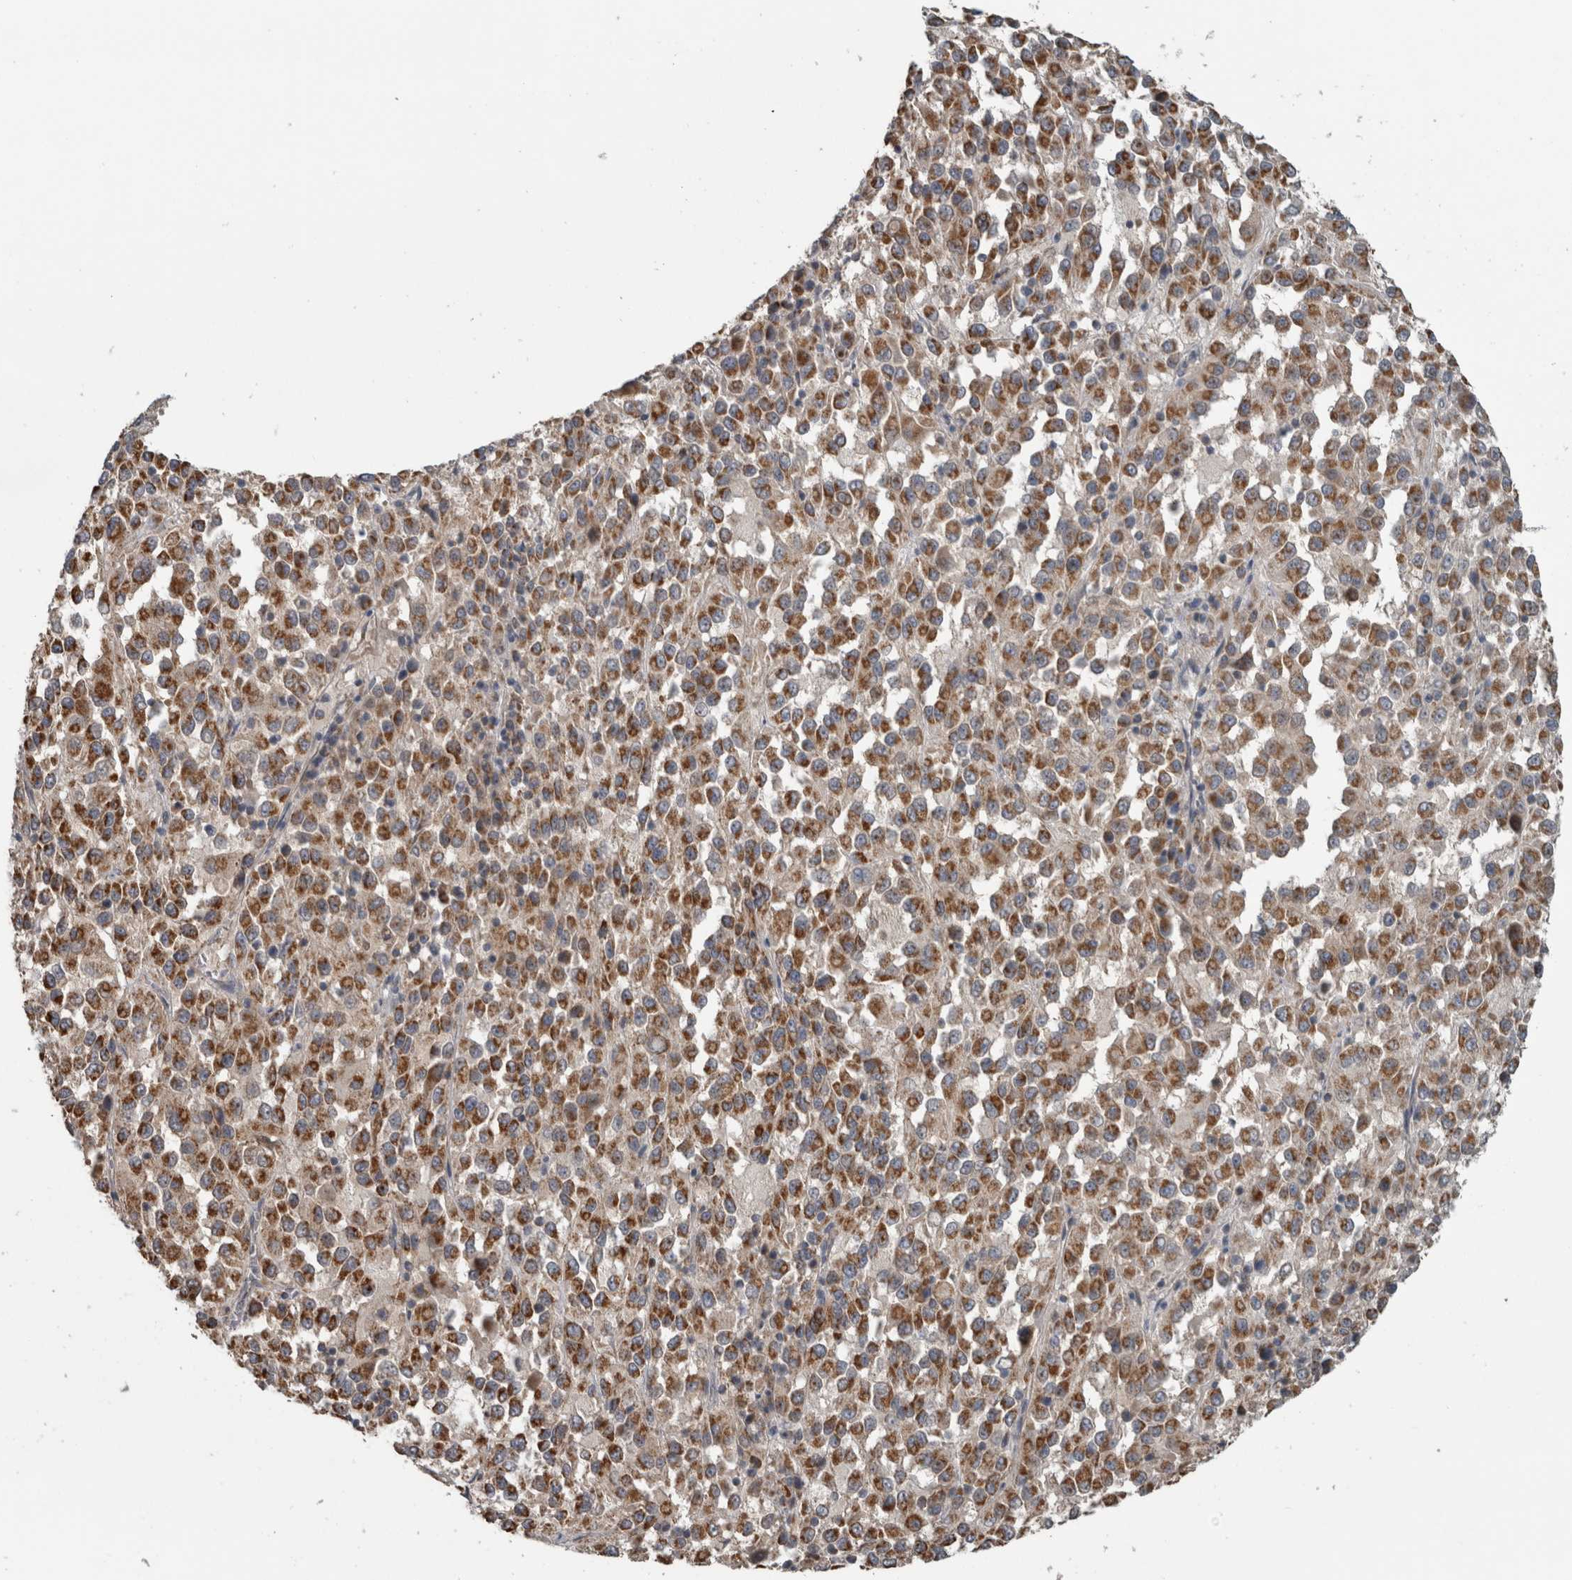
{"staining": {"intensity": "strong", "quantity": ">75%", "location": "cytoplasmic/membranous"}, "tissue": "melanoma", "cell_type": "Tumor cells", "image_type": "cancer", "snomed": [{"axis": "morphology", "description": "Malignant melanoma, Metastatic site"}, {"axis": "topography", "description": "Lung"}], "caption": "About >75% of tumor cells in malignant melanoma (metastatic site) show strong cytoplasmic/membranous protein expression as visualized by brown immunohistochemical staining.", "gene": "ARMC1", "patient": {"sex": "male", "age": 64}}